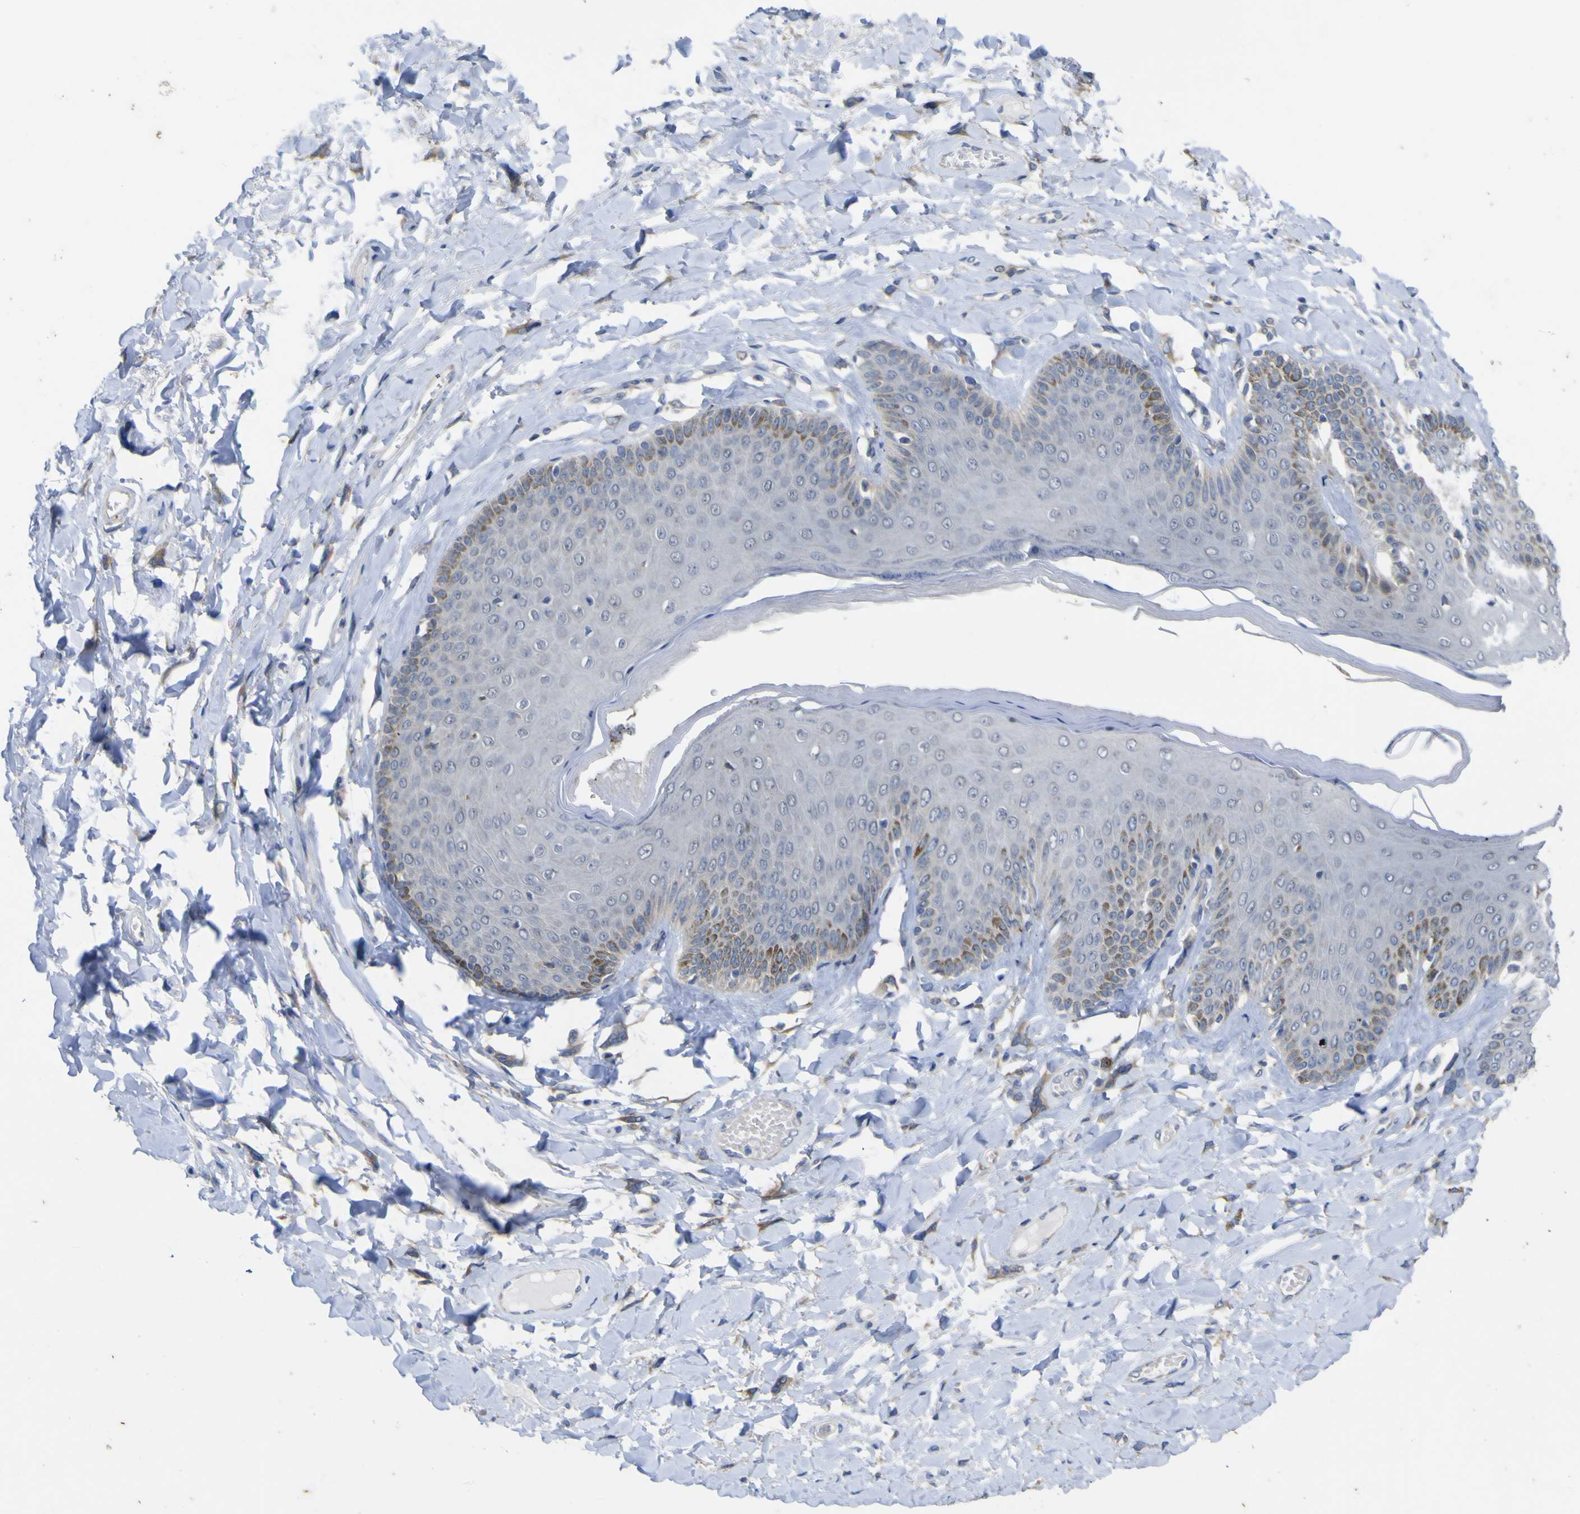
{"staining": {"intensity": "moderate", "quantity": "<25%", "location": "cytoplasmic/membranous"}, "tissue": "skin", "cell_type": "Epidermal cells", "image_type": "normal", "snomed": [{"axis": "morphology", "description": "Normal tissue, NOS"}, {"axis": "topography", "description": "Anal"}], "caption": "Moderate cytoplasmic/membranous expression is identified in approximately <25% of epidermal cells in normal skin. (Stains: DAB (3,3'-diaminobenzidine) in brown, nuclei in blue, Microscopy: brightfield microscopy at high magnification).", "gene": "TNFRSF11A", "patient": {"sex": "male", "age": 69}}